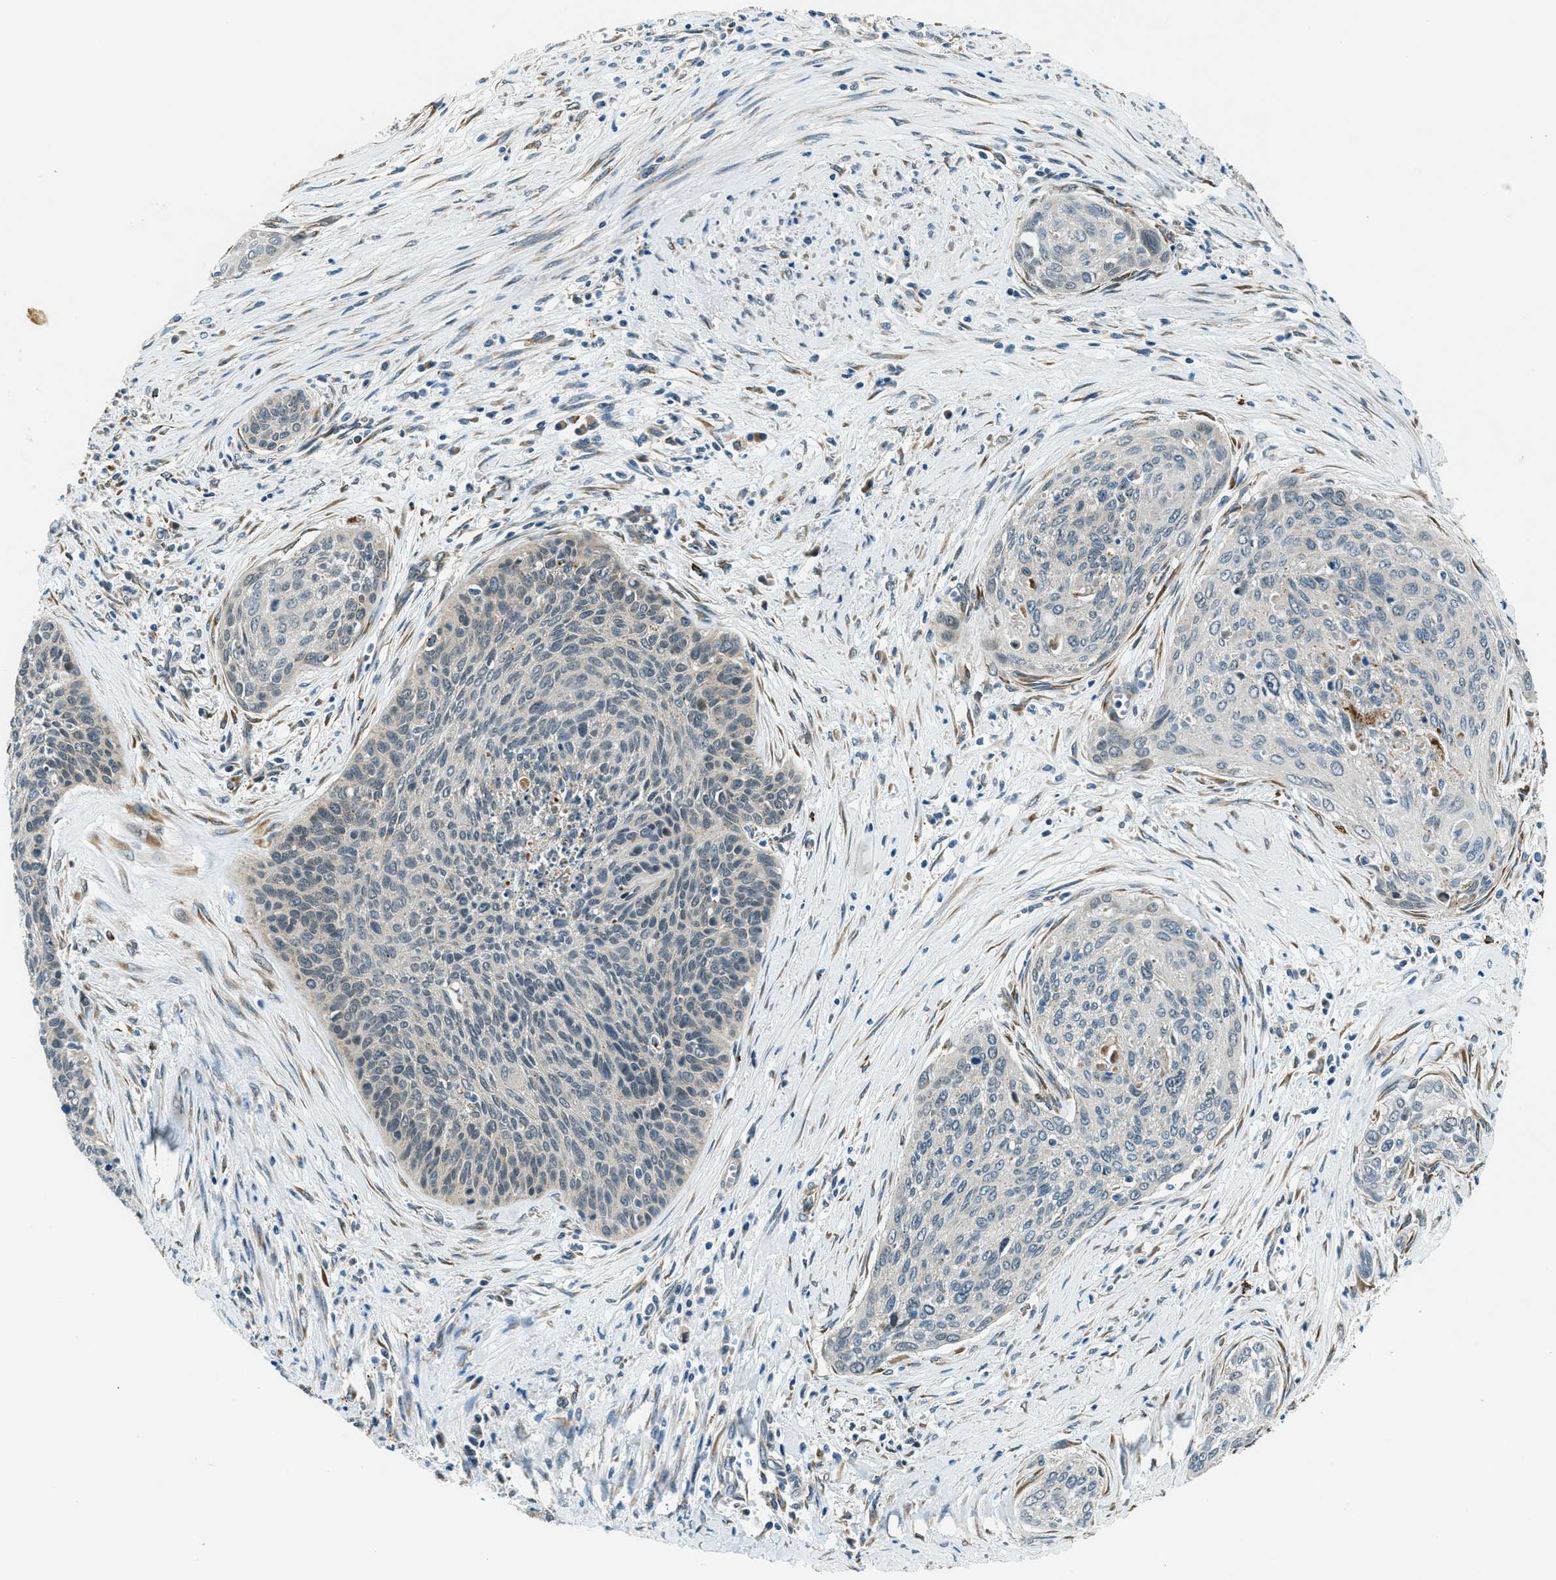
{"staining": {"intensity": "negative", "quantity": "none", "location": "none"}, "tissue": "cervical cancer", "cell_type": "Tumor cells", "image_type": "cancer", "snomed": [{"axis": "morphology", "description": "Squamous cell carcinoma, NOS"}, {"axis": "topography", "description": "Cervix"}], "caption": "Tumor cells show no significant protein expression in cervical squamous cell carcinoma. (DAB (3,3'-diaminobenzidine) immunohistochemistry visualized using brightfield microscopy, high magnification).", "gene": "GINM1", "patient": {"sex": "female", "age": 55}}